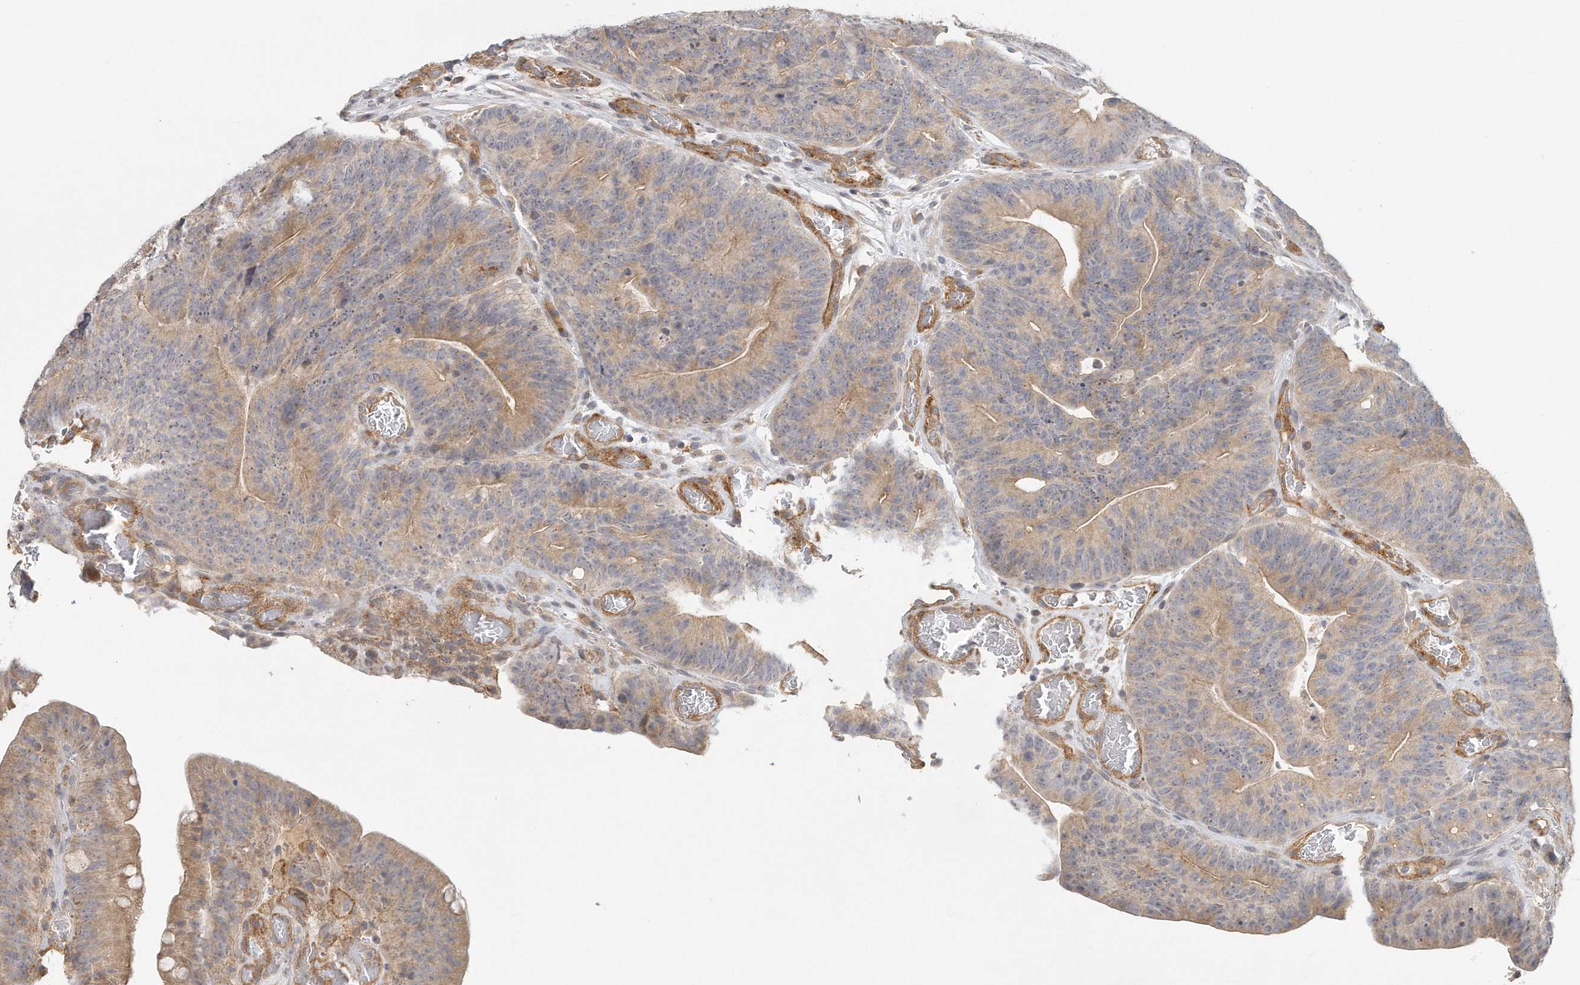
{"staining": {"intensity": "moderate", "quantity": ">75%", "location": "cytoplasmic/membranous"}, "tissue": "colorectal cancer", "cell_type": "Tumor cells", "image_type": "cancer", "snomed": [{"axis": "morphology", "description": "Normal tissue, NOS"}, {"axis": "topography", "description": "Colon"}], "caption": "Moderate cytoplasmic/membranous positivity is appreciated in about >75% of tumor cells in colorectal cancer.", "gene": "MTERF4", "patient": {"sex": "female", "age": 82}}